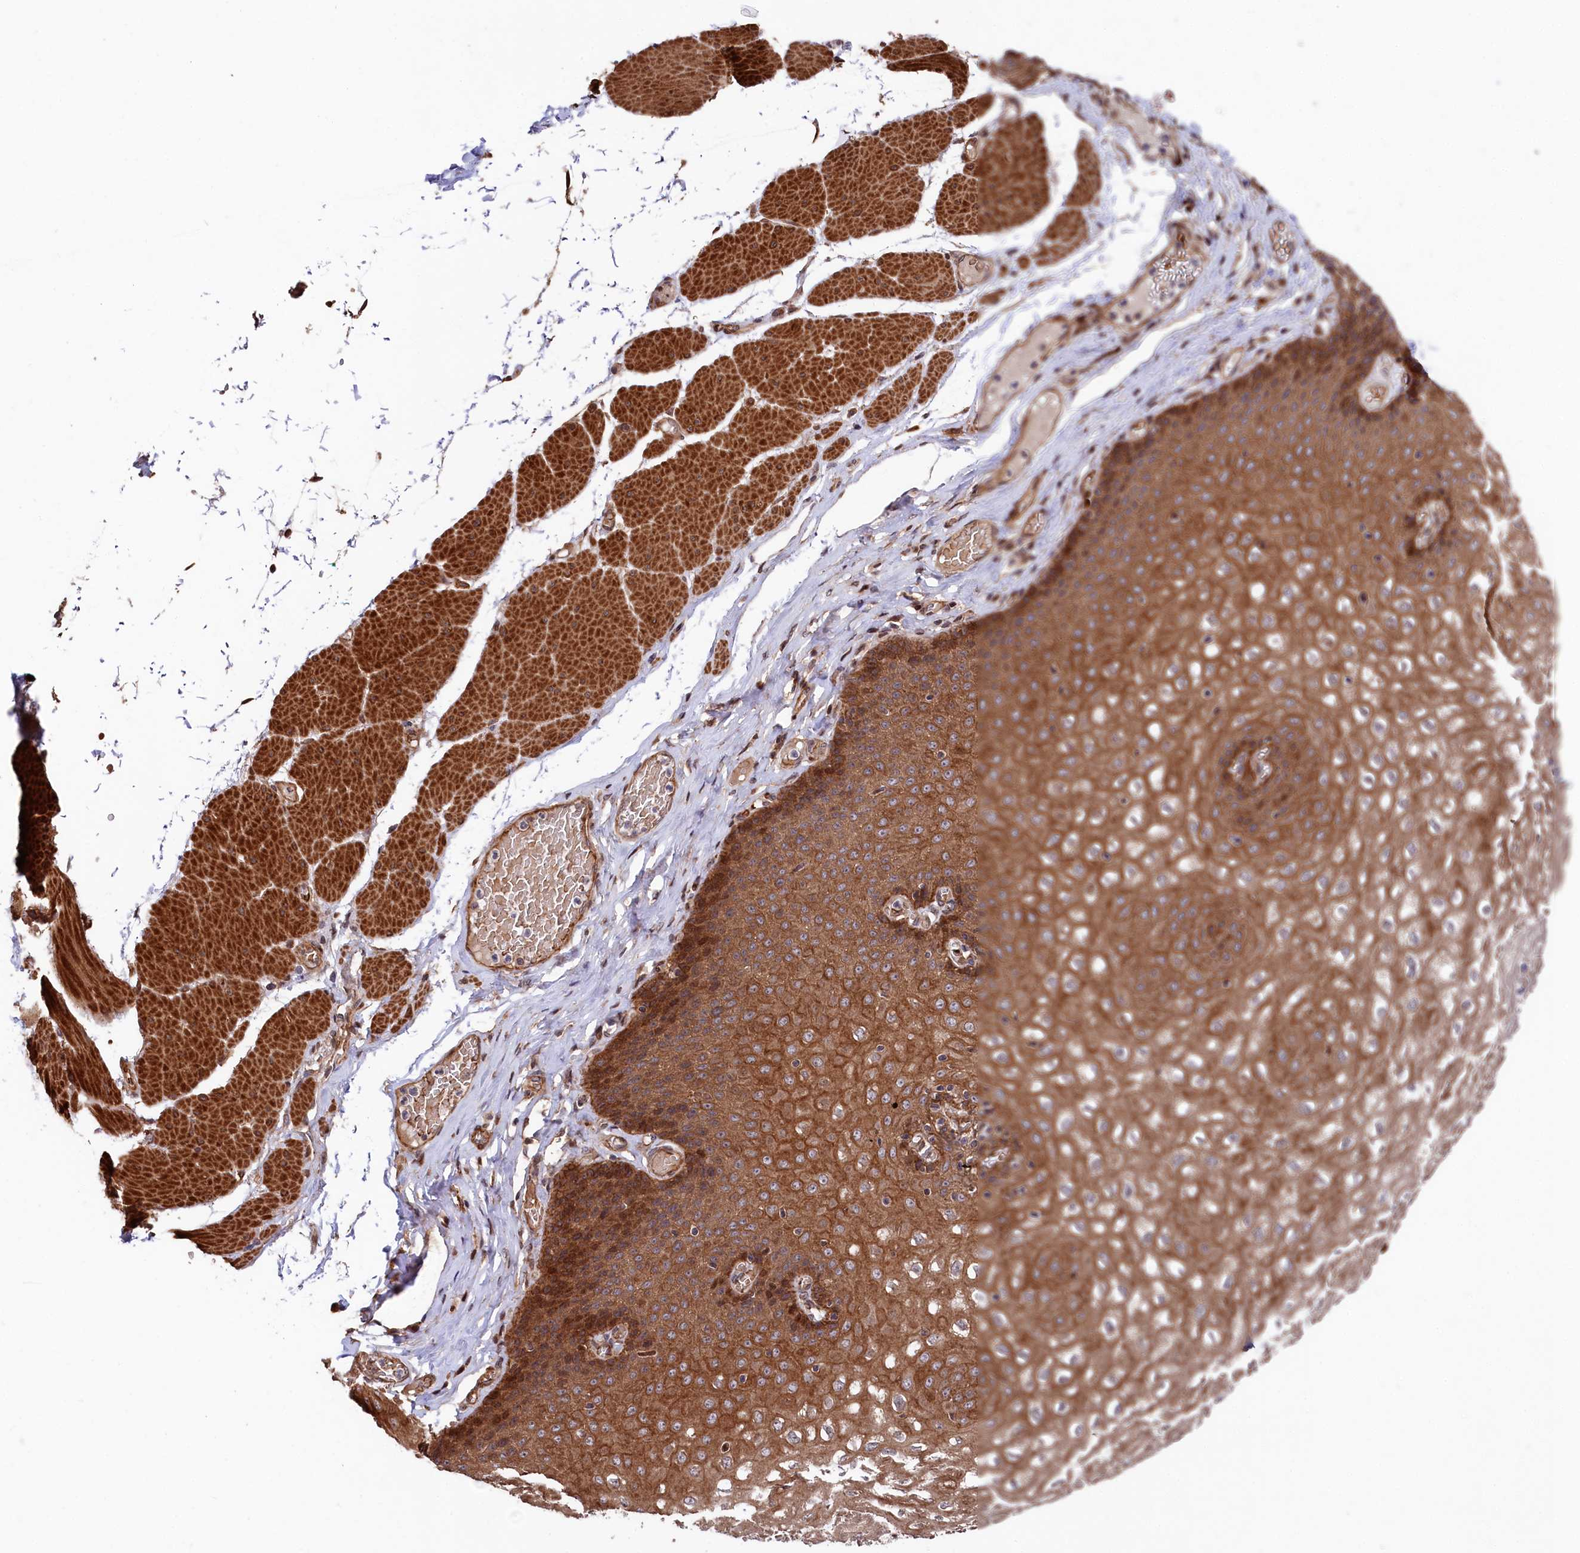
{"staining": {"intensity": "strong", "quantity": ">75%", "location": "cytoplasmic/membranous"}, "tissue": "esophagus", "cell_type": "Squamous epithelial cells", "image_type": "normal", "snomed": [{"axis": "morphology", "description": "Normal tissue, NOS"}, {"axis": "topography", "description": "Esophagus"}], "caption": "An image of human esophagus stained for a protein displays strong cytoplasmic/membranous brown staining in squamous epithelial cells. The protein is shown in brown color, while the nuclei are stained blue.", "gene": "TNKS1BP1", "patient": {"sex": "male", "age": 60}}